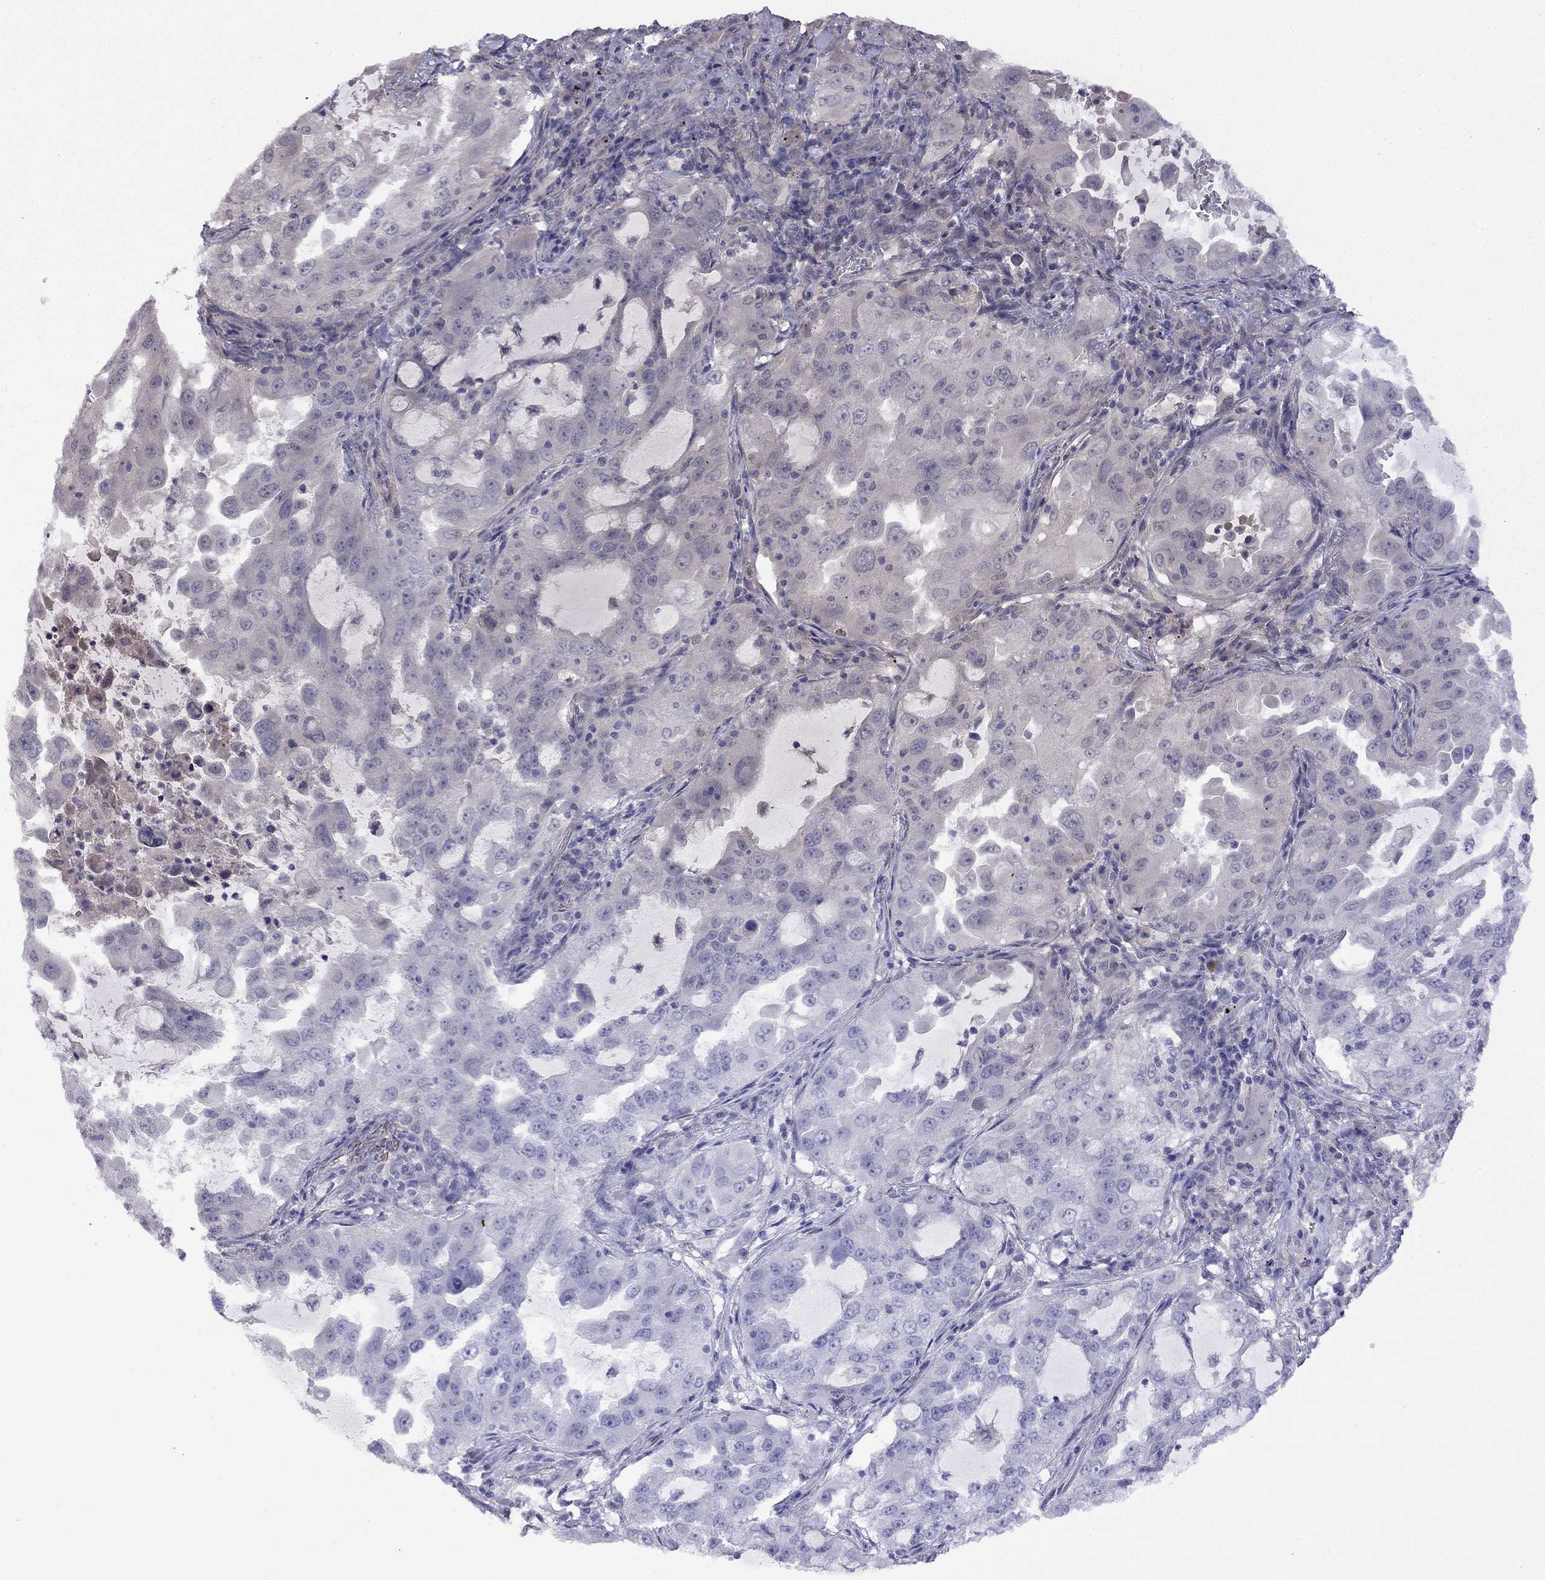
{"staining": {"intensity": "negative", "quantity": "none", "location": "none"}, "tissue": "lung cancer", "cell_type": "Tumor cells", "image_type": "cancer", "snomed": [{"axis": "morphology", "description": "Adenocarcinoma, NOS"}, {"axis": "topography", "description": "Lung"}], "caption": "Image shows no protein positivity in tumor cells of lung adenocarcinoma tissue. (DAB IHC visualized using brightfield microscopy, high magnification).", "gene": "SLC30A8", "patient": {"sex": "female", "age": 61}}